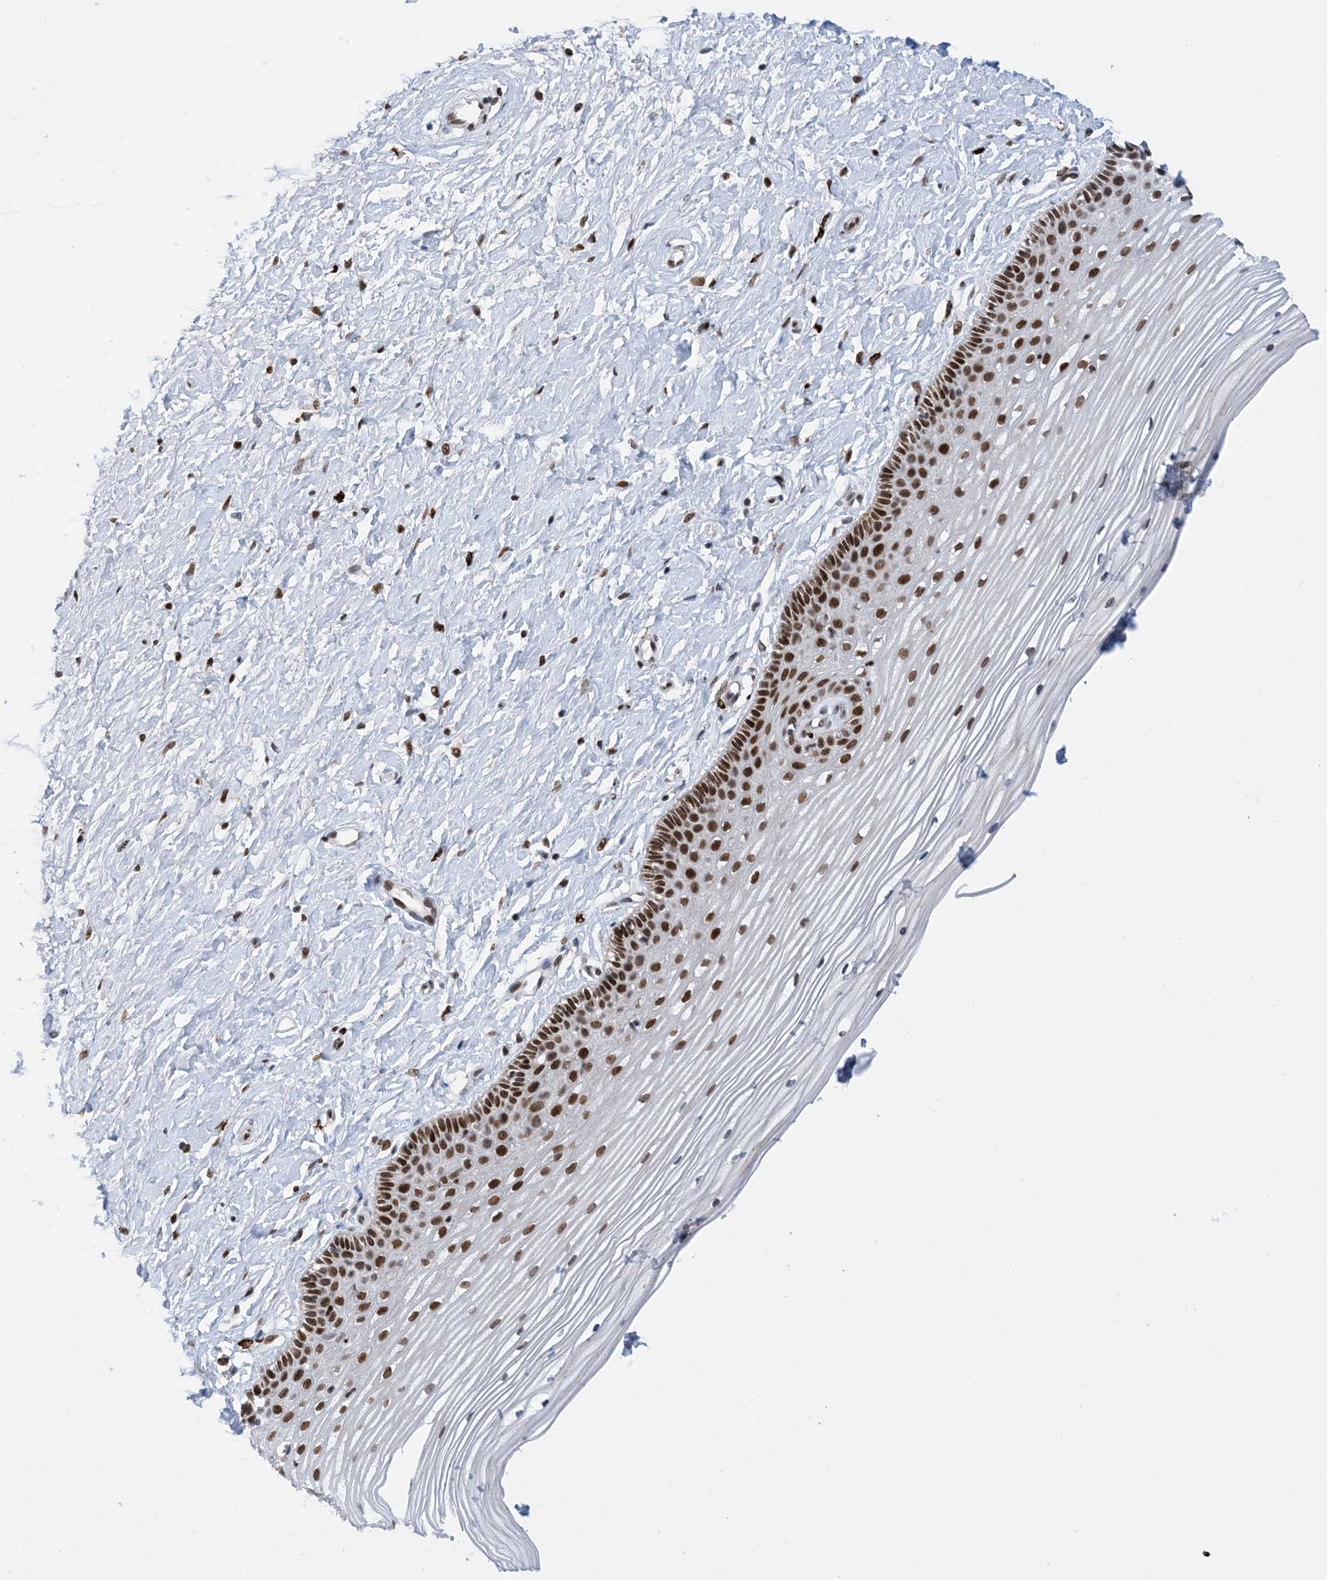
{"staining": {"intensity": "strong", "quantity": ">75%", "location": "nuclear"}, "tissue": "vagina", "cell_type": "Squamous epithelial cells", "image_type": "normal", "snomed": [{"axis": "morphology", "description": "Normal tissue, NOS"}, {"axis": "topography", "description": "Vagina"}, {"axis": "topography", "description": "Cervix"}], "caption": "Immunohistochemistry (IHC) image of benign vagina stained for a protein (brown), which demonstrates high levels of strong nuclear expression in about >75% of squamous epithelial cells.", "gene": "TSPYL1", "patient": {"sex": "female", "age": 40}}